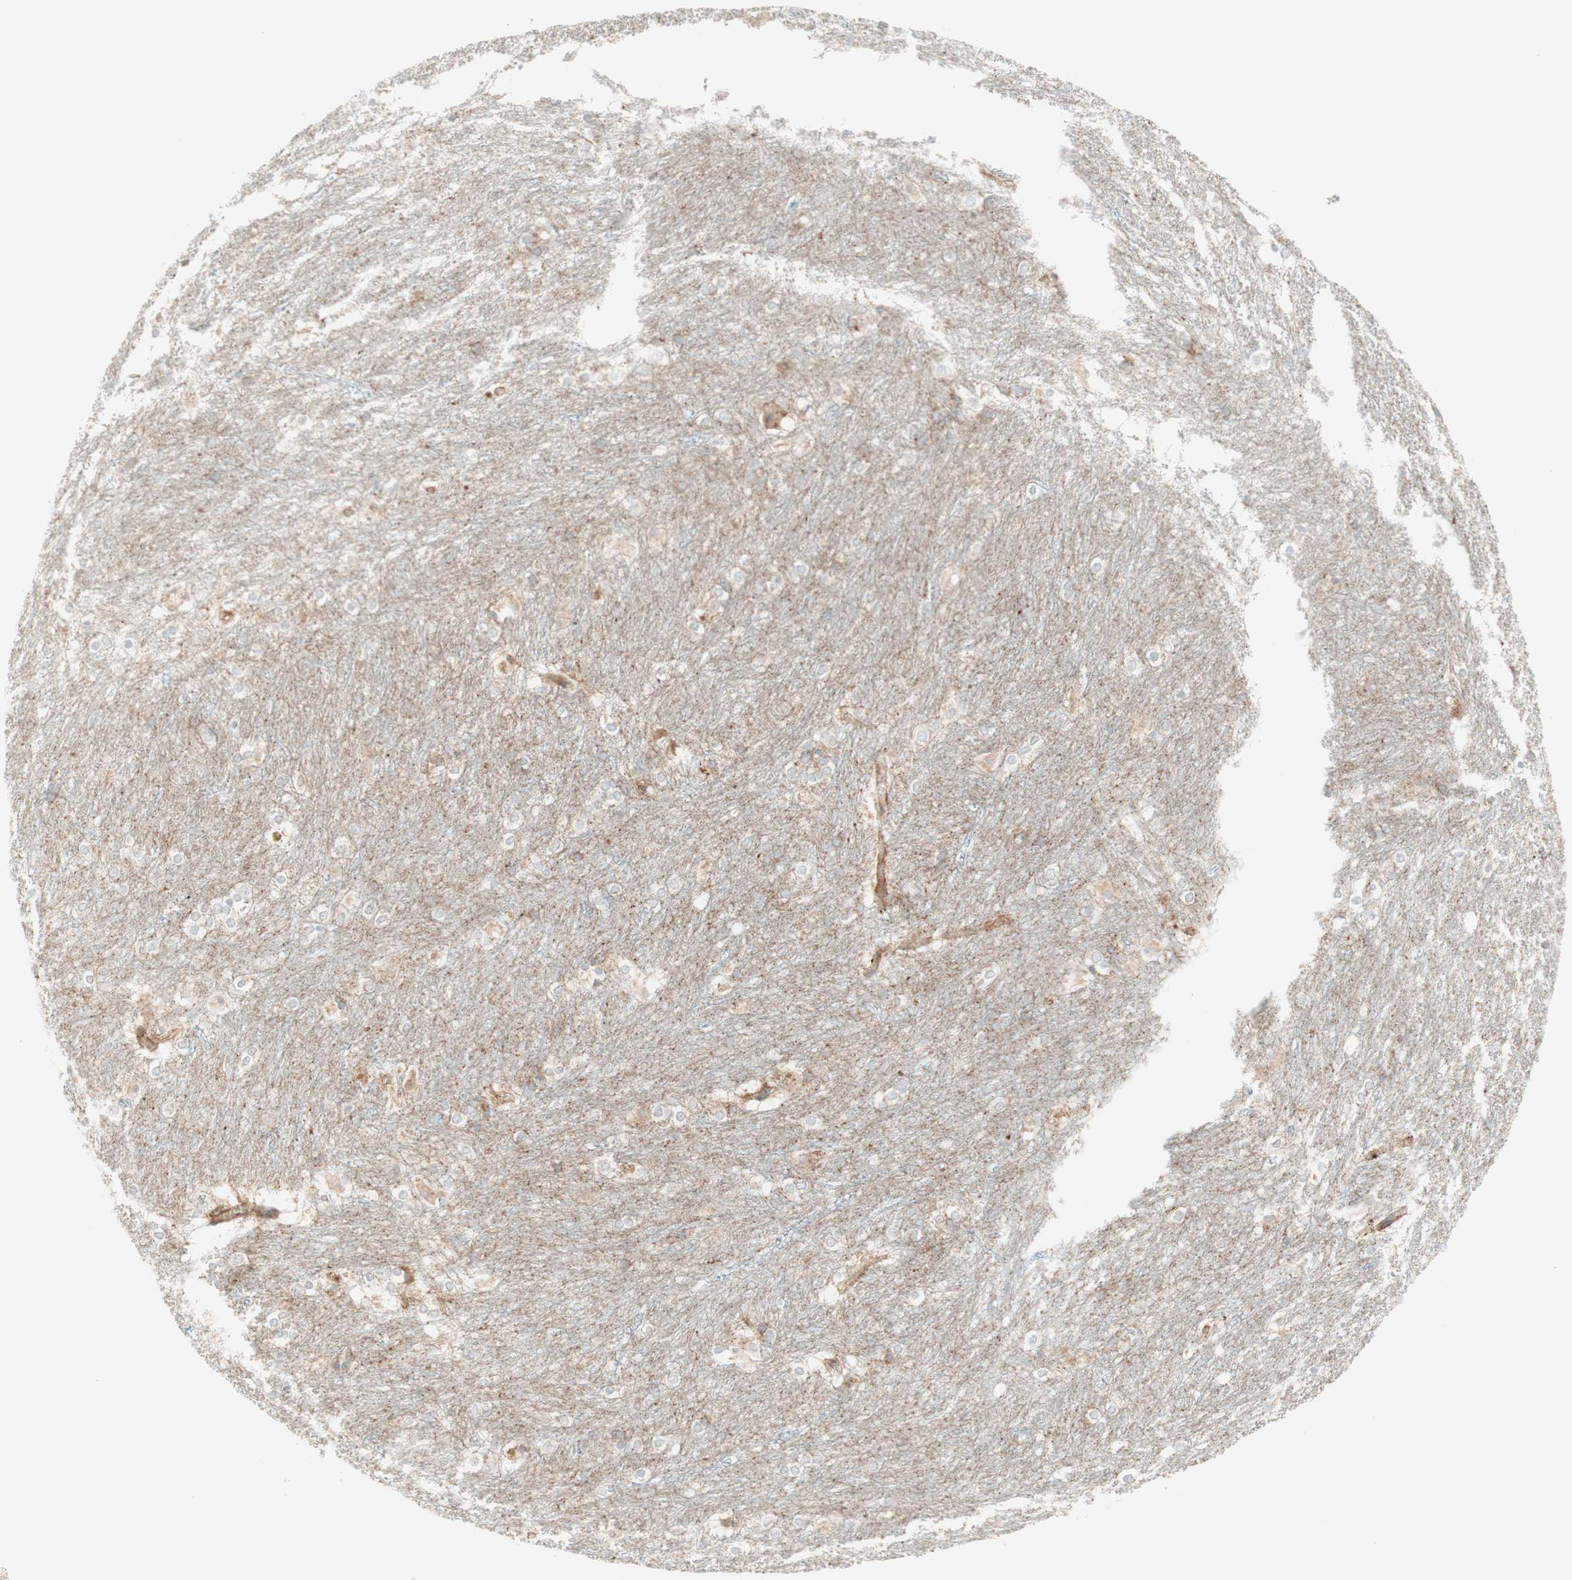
{"staining": {"intensity": "moderate", "quantity": "<25%", "location": "cytoplasmic/membranous"}, "tissue": "caudate", "cell_type": "Glial cells", "image_type": "normal", "snomed": [{"axis": "morphology", "description": "Normal tissue, NOS"}, {"axis": "topography", "description": "Lateral ventricle wall"}], "caption": "Glial cells display low levels of moderate cytoplasmic/membranous staining in about <25% of cells in unremarkable caudate.", "gene": "MYO6", "patient": {"sex": "female", "age": 19}}